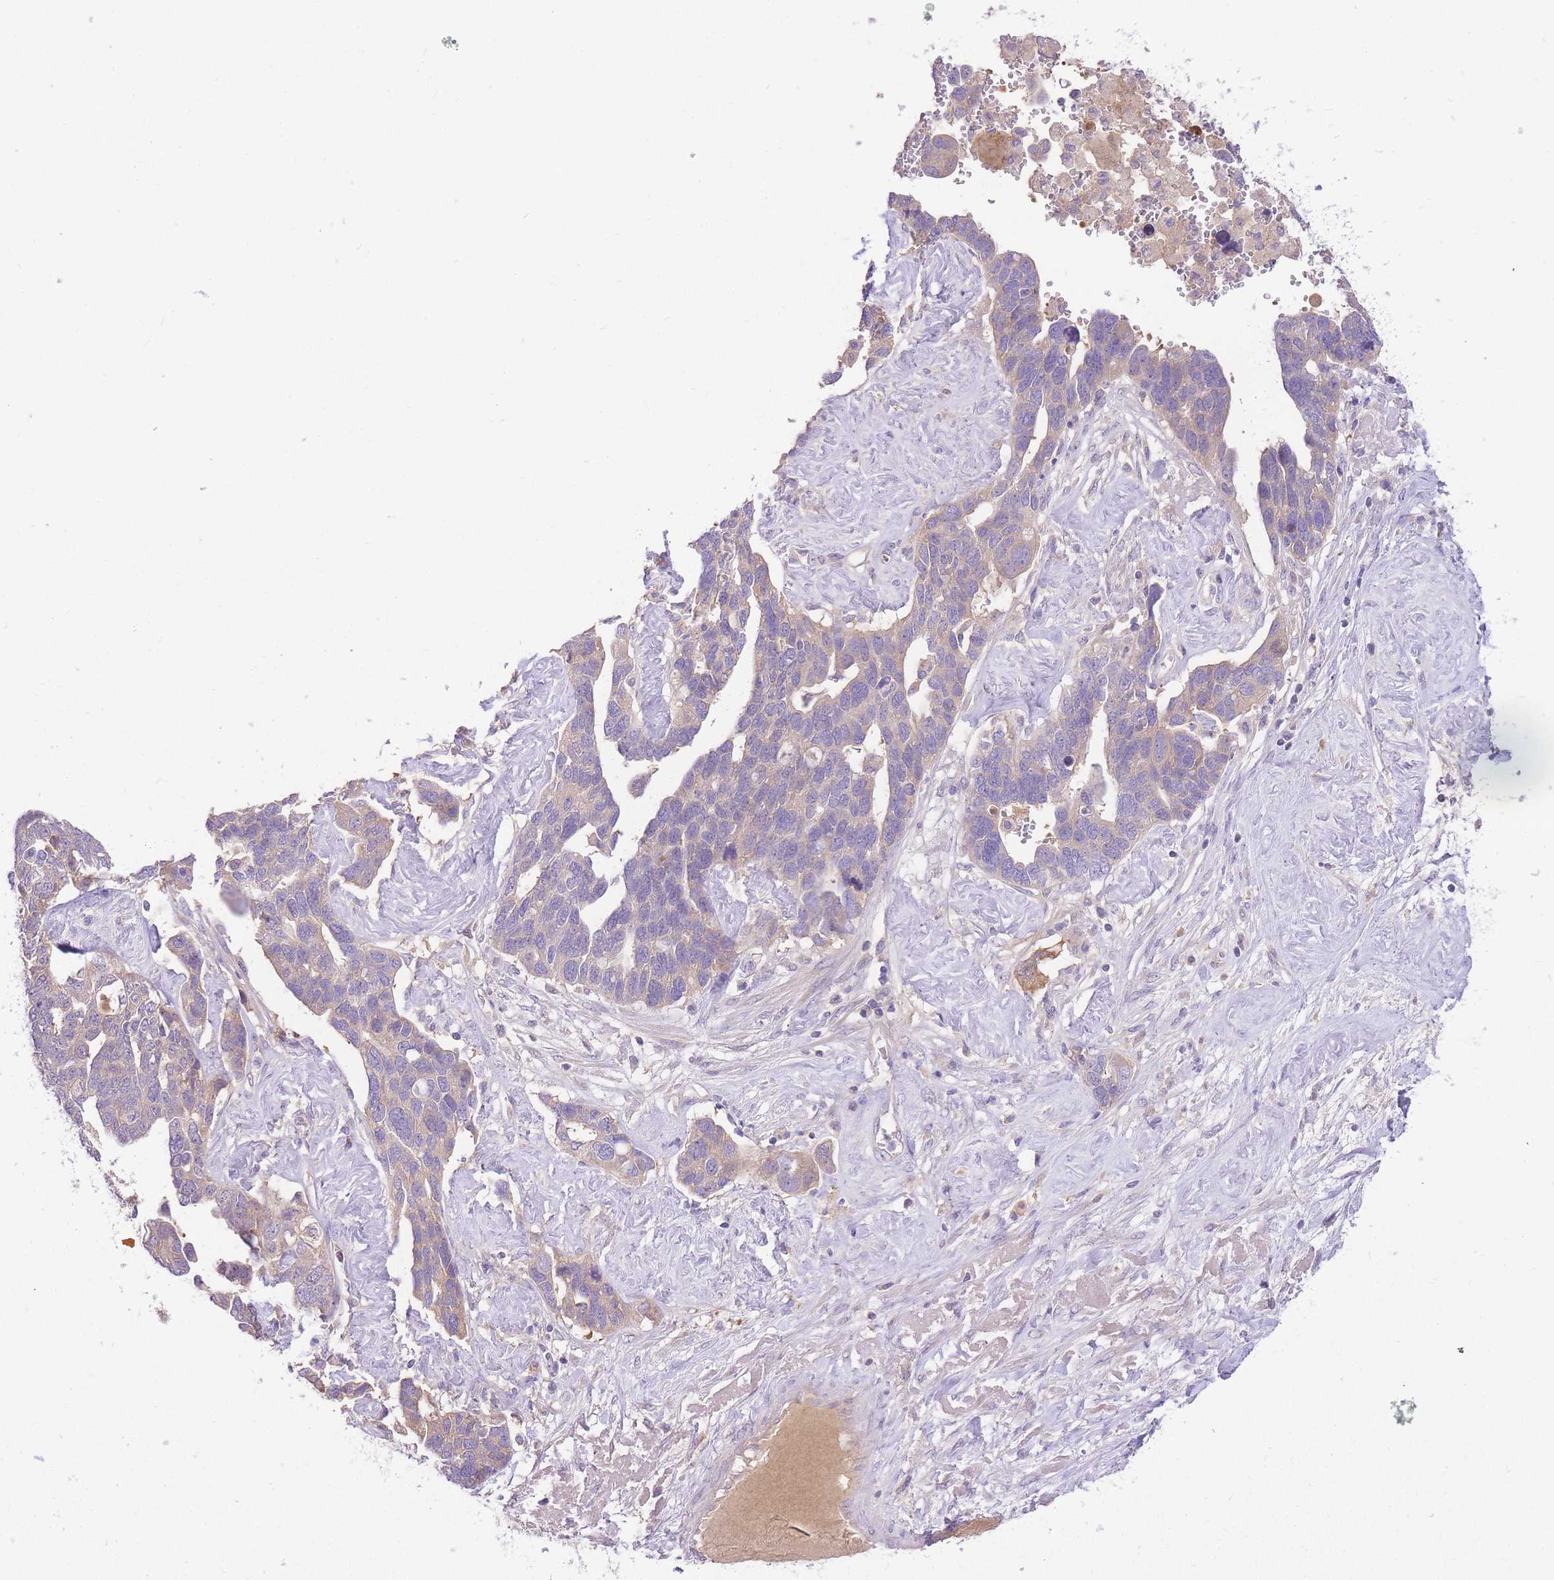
{"staining": {"intensity": "weak", "quantity": "25%-75%", "location": "cytoplasmic/membranous"}, "tissue": "ovarian cancer", "cell_type": "Tumor cells", "image_type": "cancer", "snomed": [{"axis": "morphology", "description": "Cystadenocarcinoma, serous, NOS"}, {"axis": "topography", "description": "Ovary"}], "caption": "Immunohistochemical staining of ovarian serous cystadenocarcinoma displays low levels of weak cytoplasmic/membranous positivity in about 25%-75% of tumor cells.", "gene": "LIPH", "patient": {"sex": "female", "age": 54}}